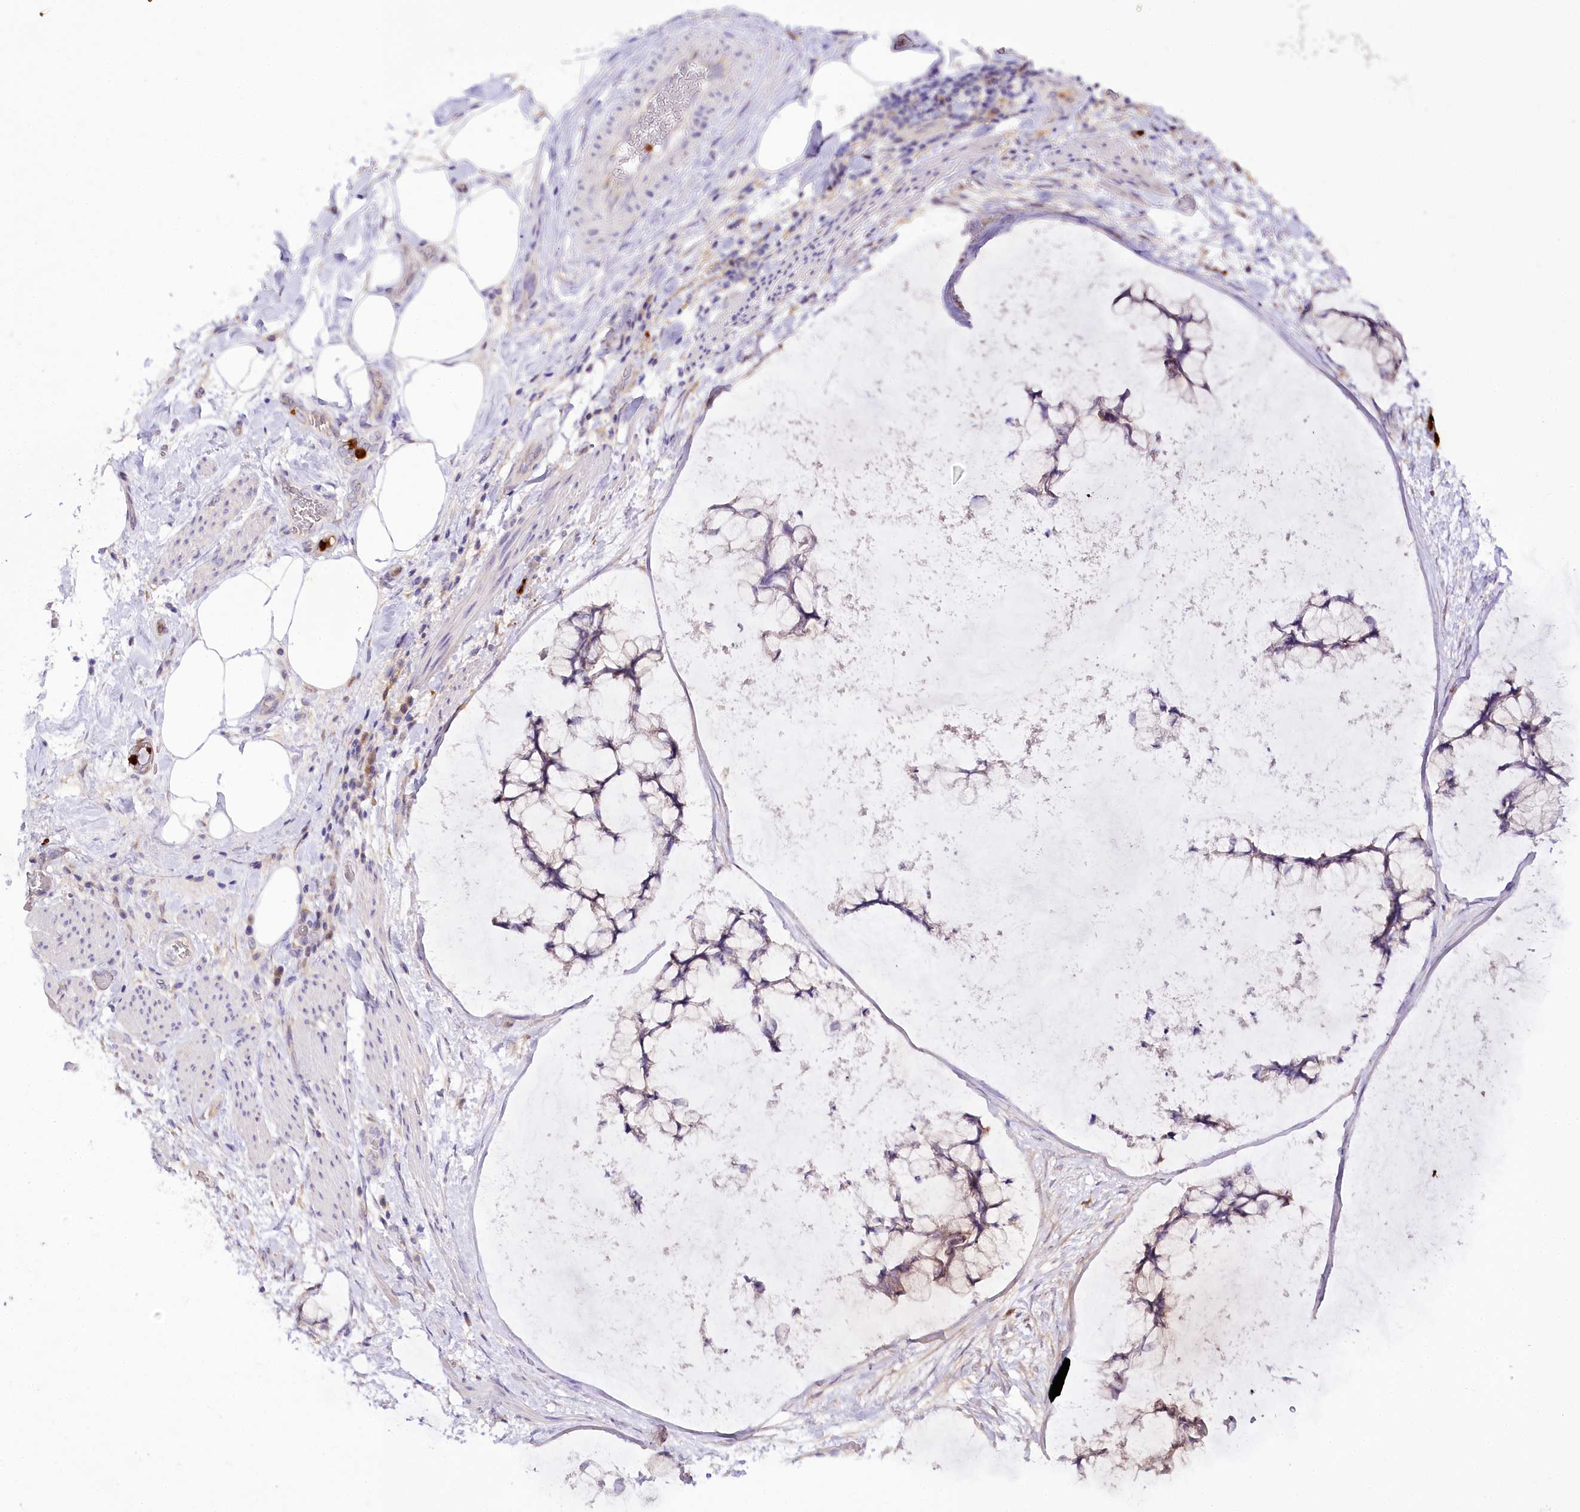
{"staining": {"intensity": "negative", "quantity": "none", "location": "none"}, "tissue": "ovarian cancer", "cell_type": "Tumor cells", "image_type": "cancer", "snomed": [{"axis": "morphology", "description": "Cystadenocarcinoma, mucinous, NOS"}, {"axis": "topography", "description": "Ovary"}], "caption": "IHC of human ovarian cancer reveals no staining in tumor cells.", "gene": "DPYD", "patient": {"sex": "female", "age": 42}}